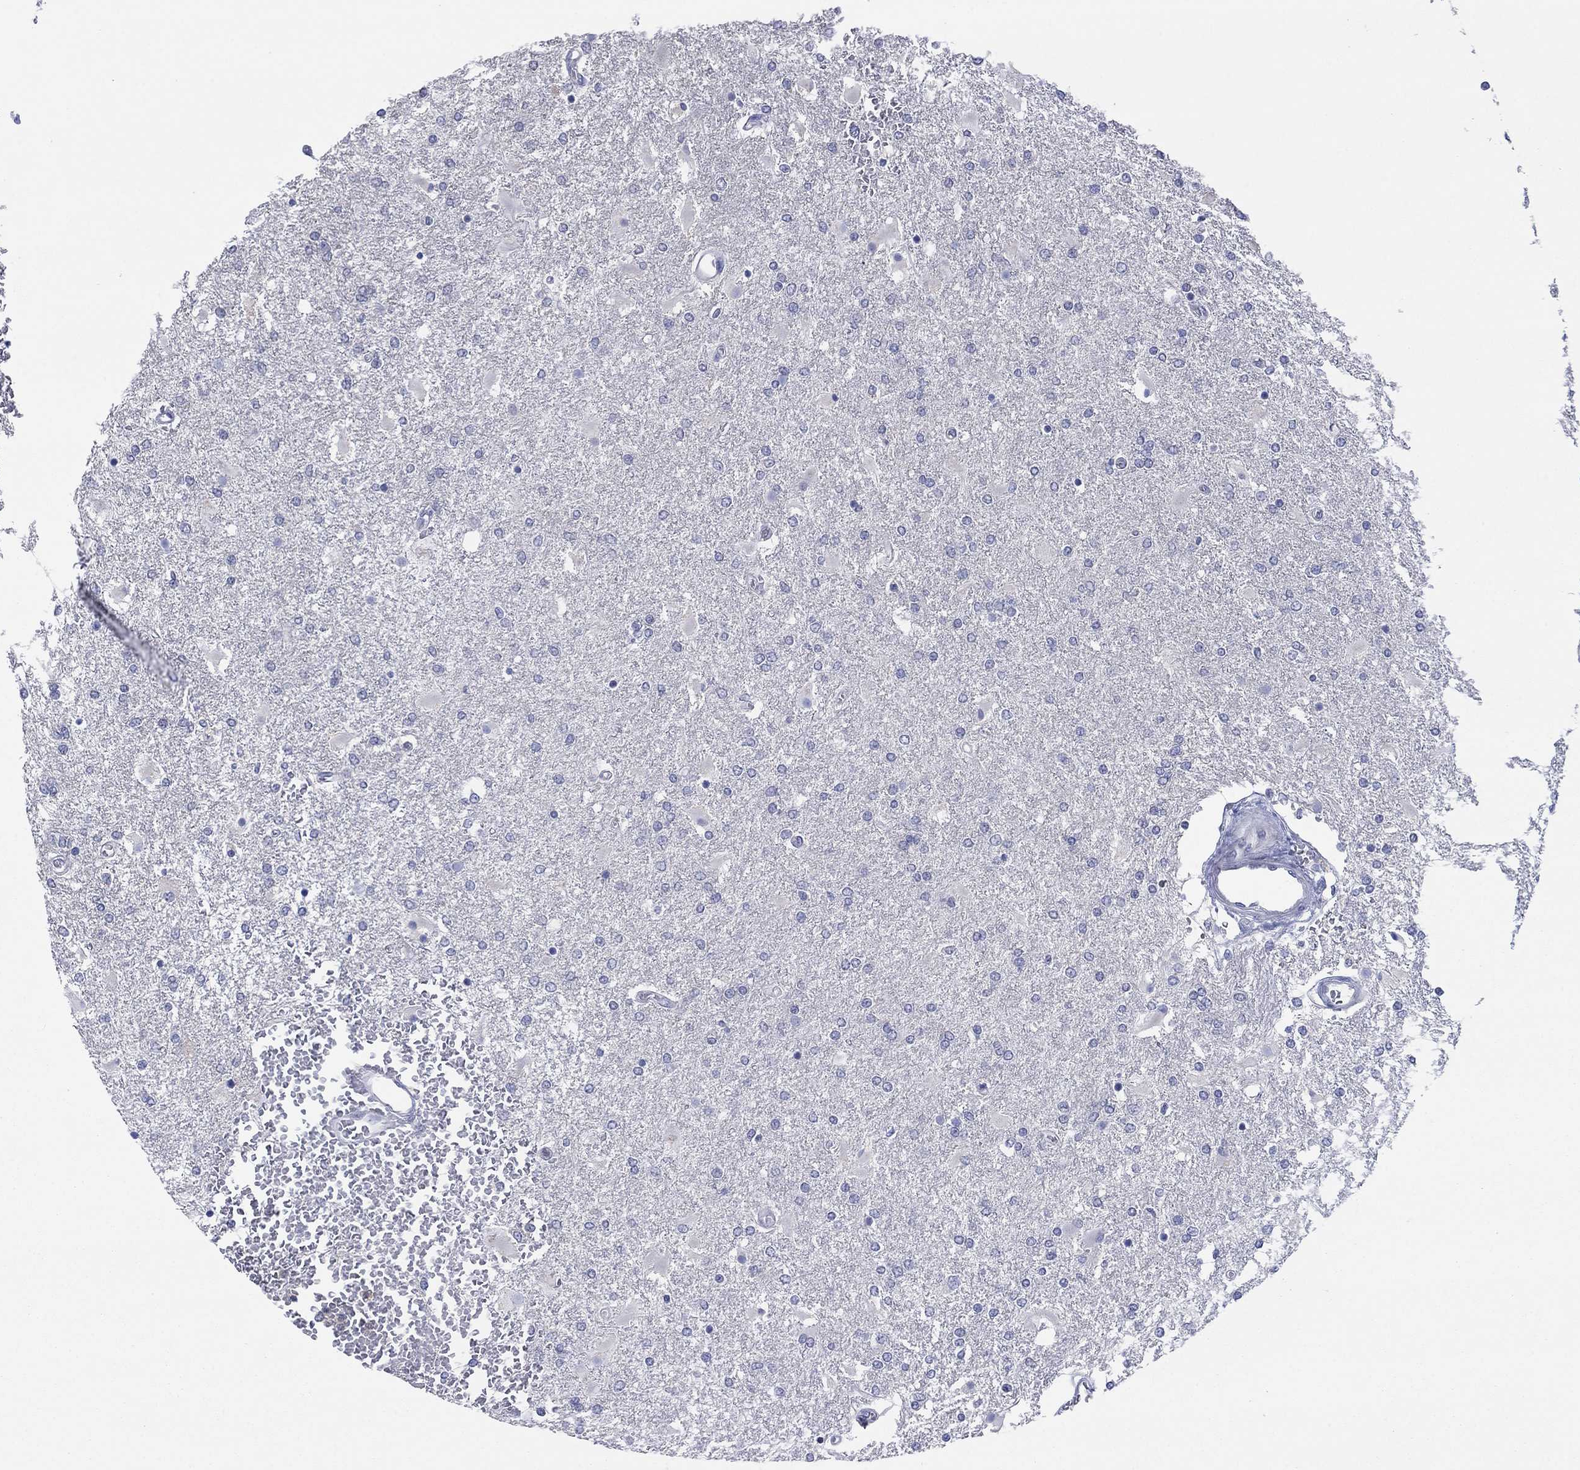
{"staining": {"intensity": "negative", "quantity": "none", "location": "none"}, "tissue": "glioma", "cell_type": "Tumor cells", "image_type": "cancer", "snomed": [{"axis": "morphology", "description": "Glioma, malignant, High grade"}, {"axis": "topography", "description": "Cerebral cortex"}], "caption": "Tumor cells are negative for protein expression in human glioma.", "gene": "FER1L6", "patient": {"sex": "male", "age": 79}}